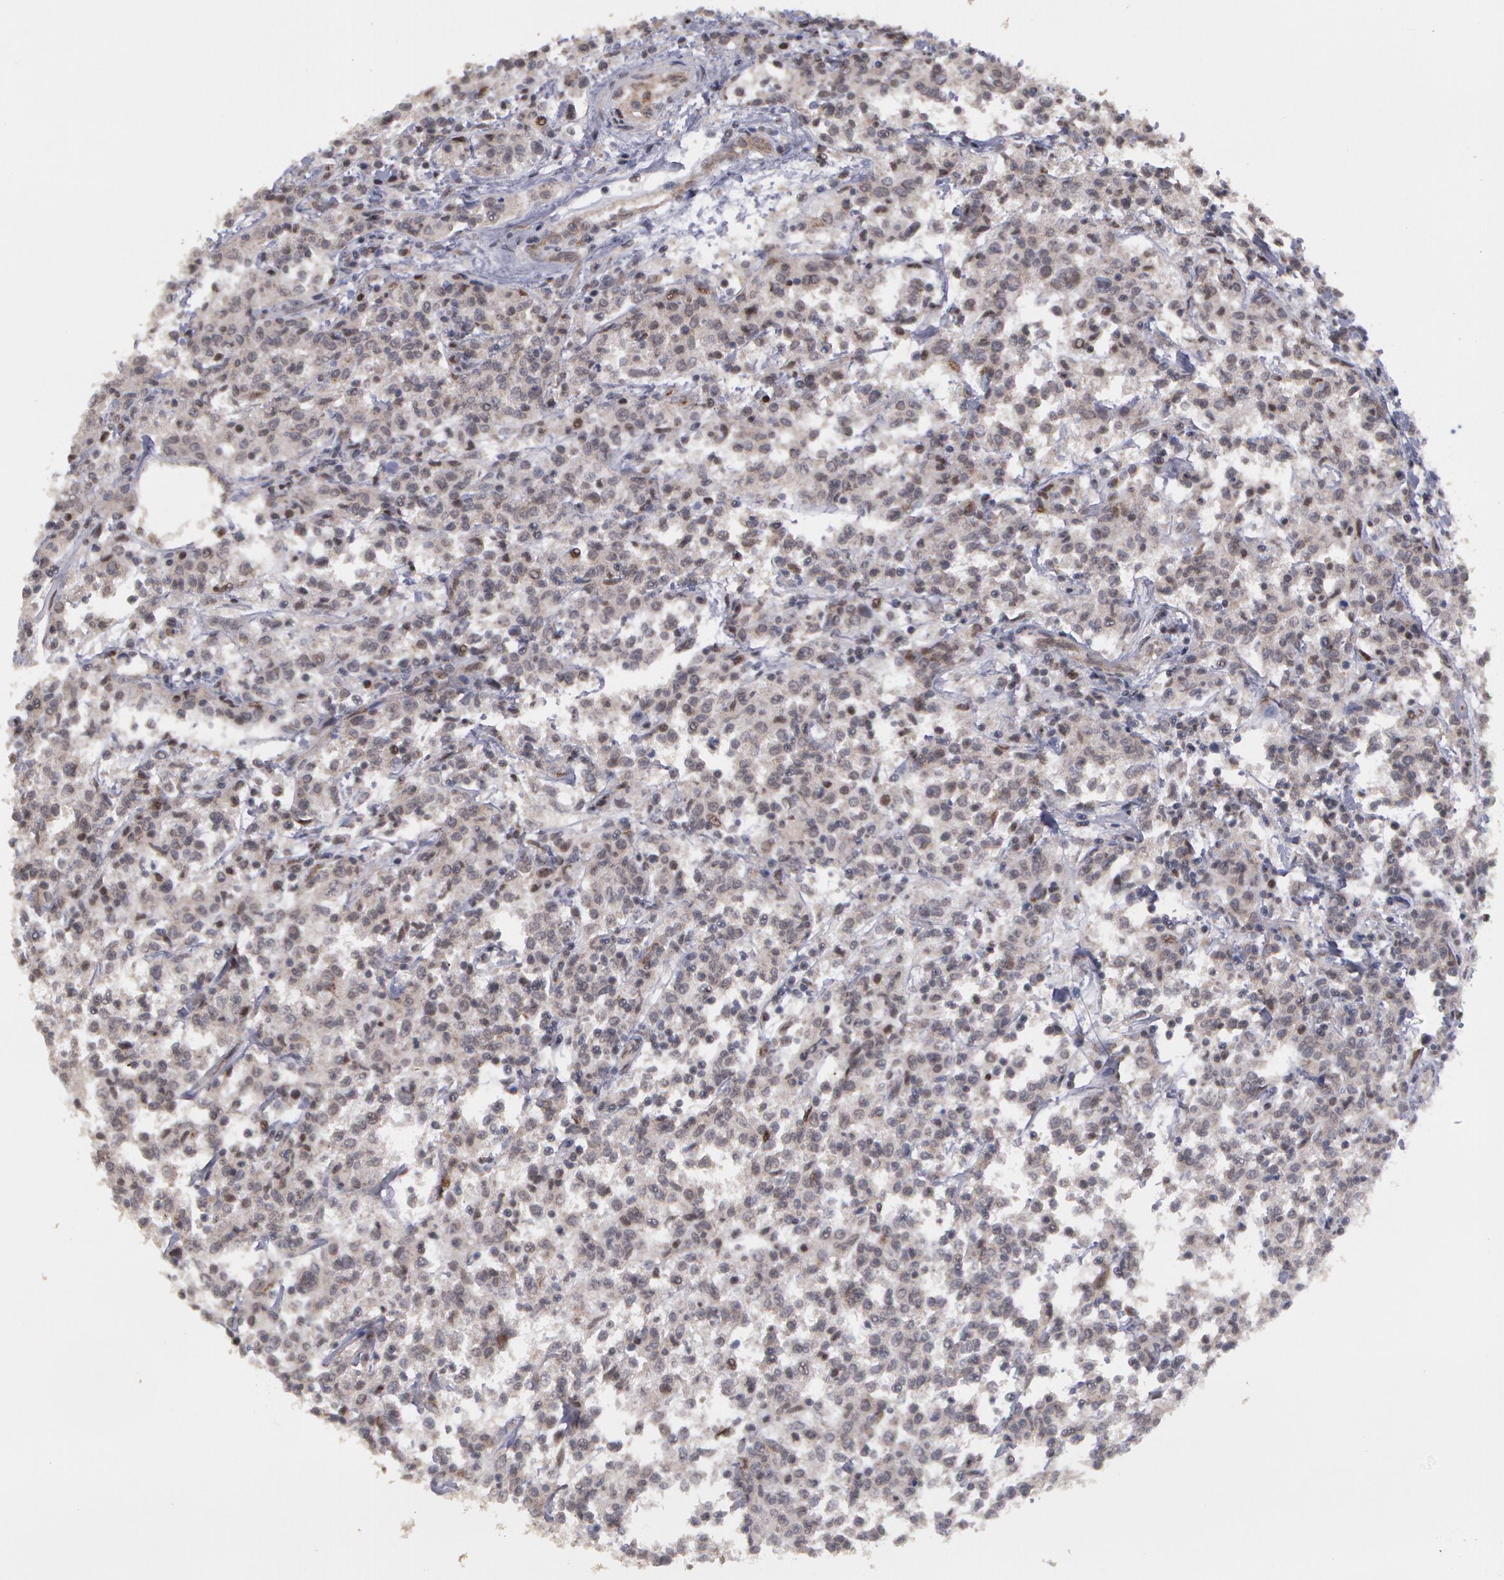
{"staining": {"intensity": "negative", "quantity": "none", "location": "none"}, "tissue": "lymphoma", "cell_type": "Tumor cells", "image_type": "cancer", "snomed": [{"axis": "morphology", "description": "Malignant lymphoma, non-Hodgkin's type, Low grade"}, {"axis": "topography", "description": "Small intestine"}], "caption": "Tumor cells are negative for protein expression in human lymphoma.", "gene": "STX5", "patient": {"sex": "female", "age": 59}}